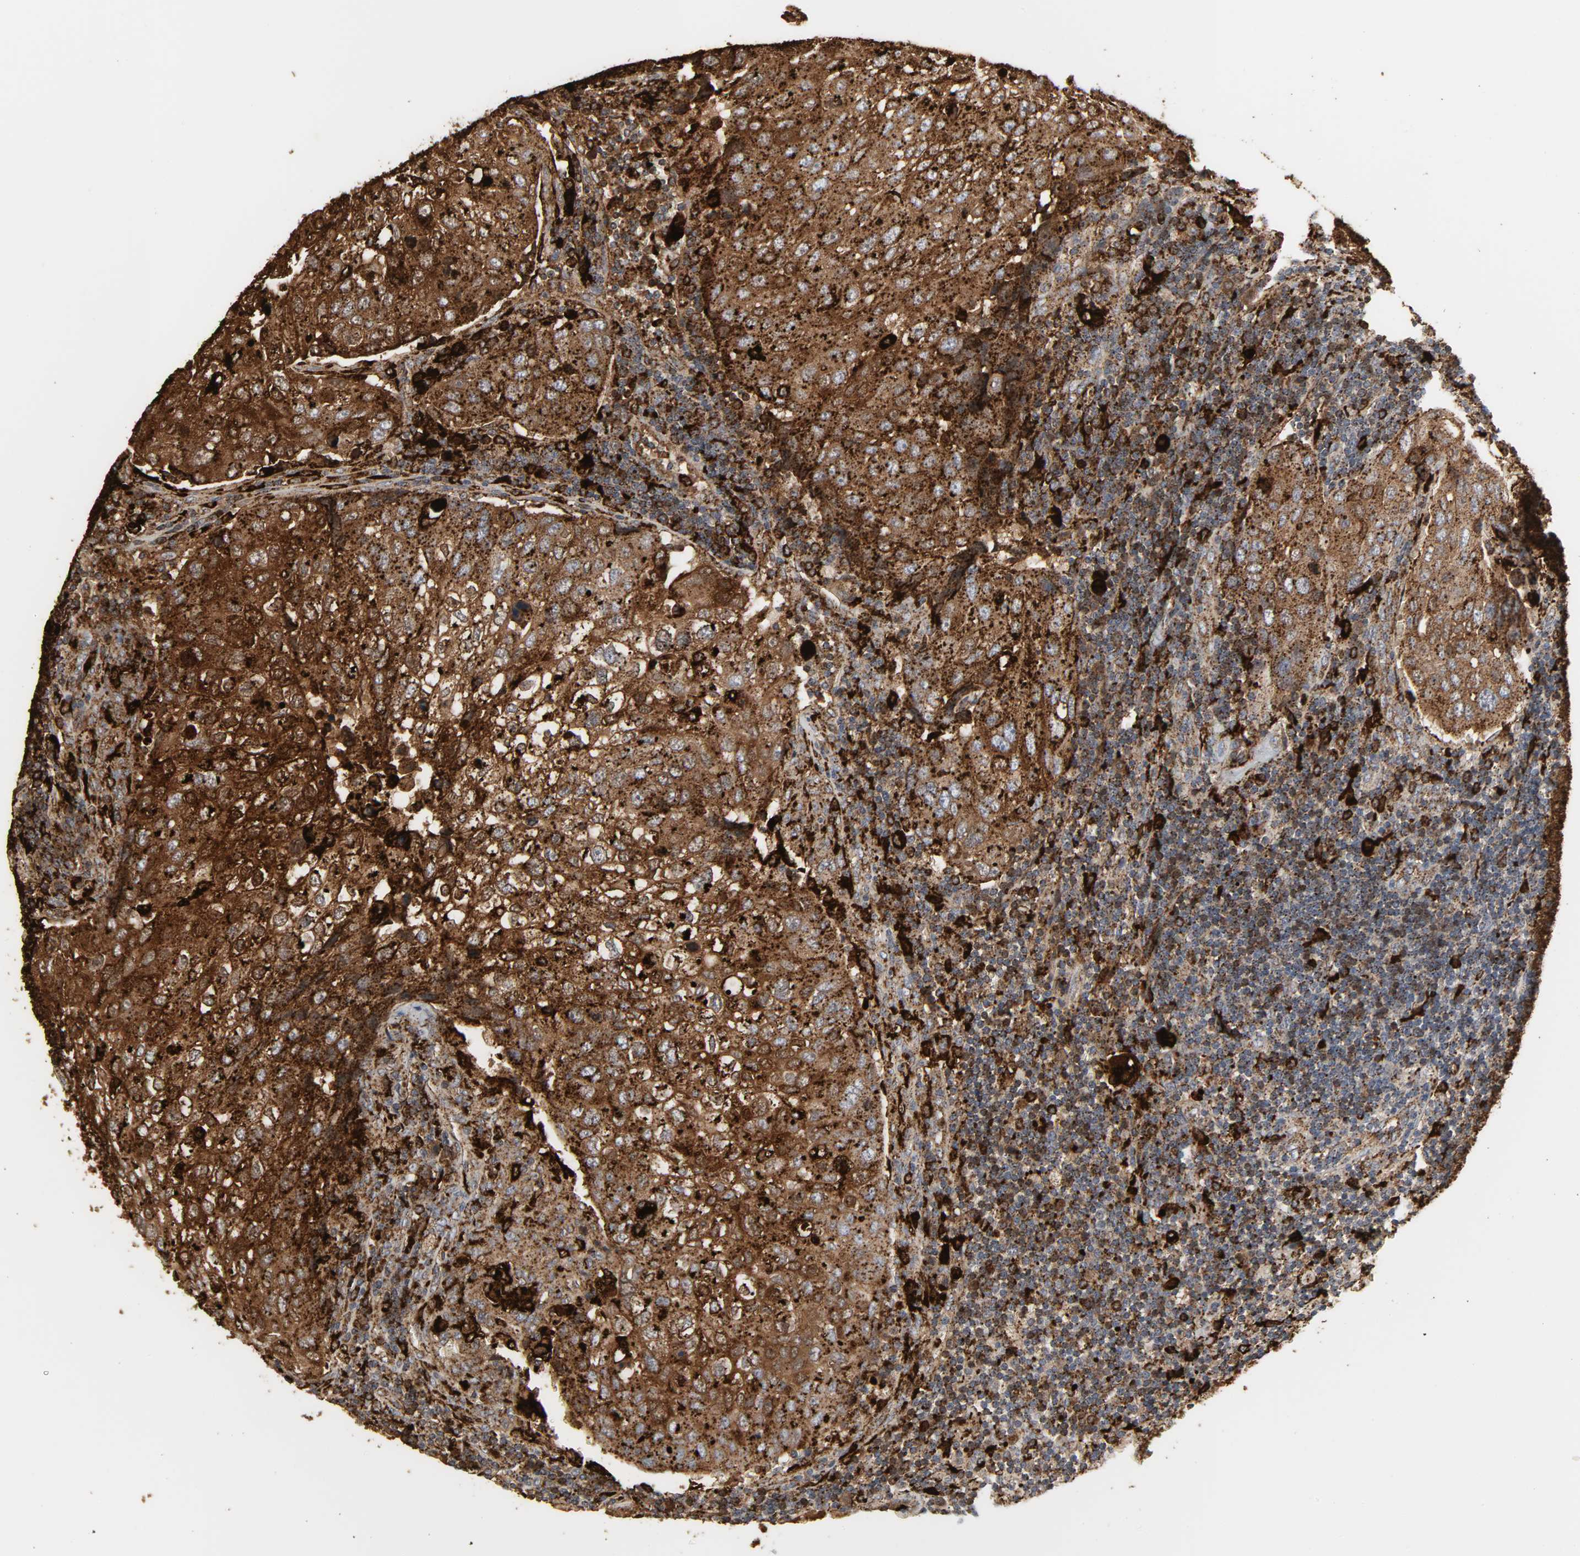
{"staining": {"intensity": "strong", "quantity": ">75%", "location": "cytoplasmic/membranous"}, "tissue": "urothelial cancer", "cell_type": "Tumor cells", "image_type": "cancer", "snomed": [{"axis": "morphology", "description": "Urothelial carcinoma, High grade"}, {"axis": "topography", "description": "Lymph node"}, {"axis": "topography", "description": "Urinary bladder"}], "caption": "Strong cytoplasmic/membranous expression for a protein is present in approximately >75% of tumor cells of high-grade urothelial carcinoma using immunohistochemistry (IHC).", "gene": "PSAP", "patient": {"sex": "male", "age": 51}}